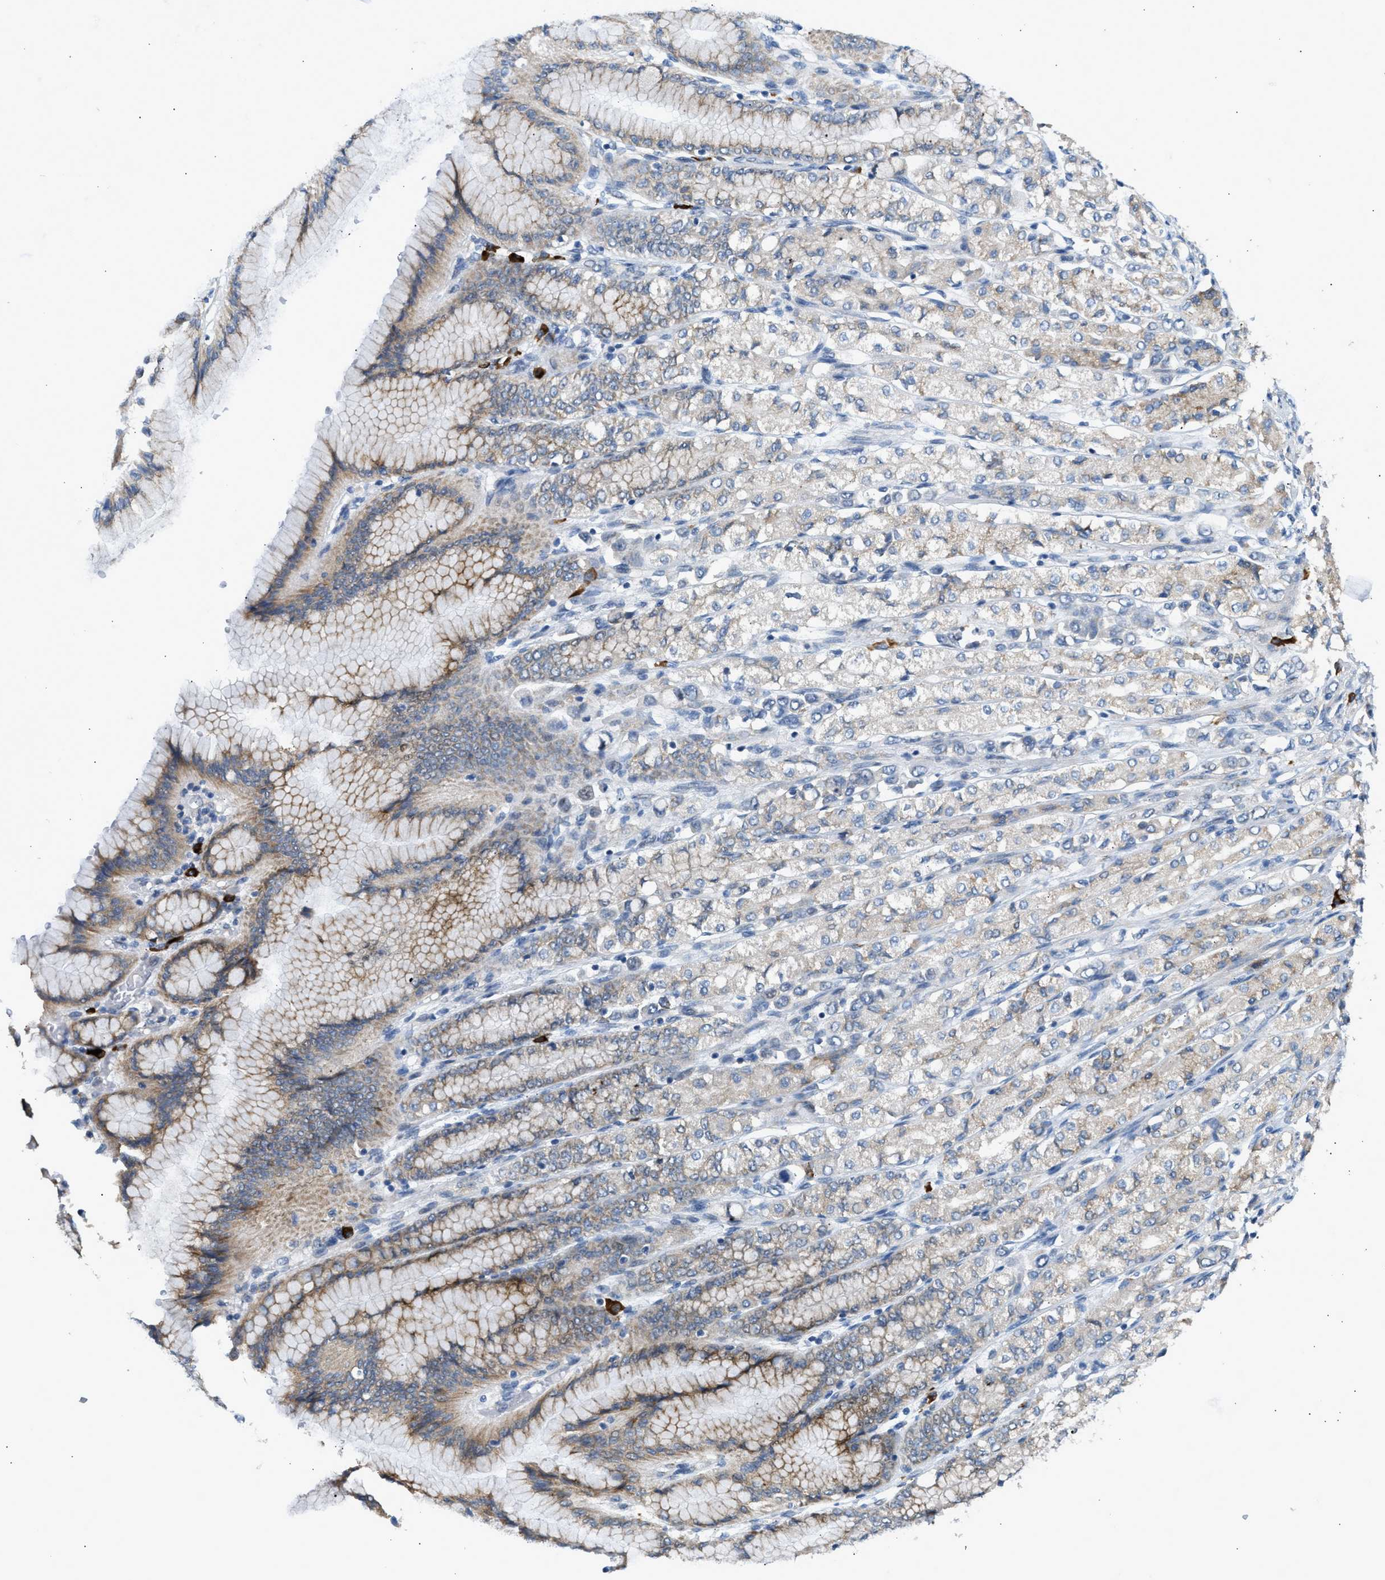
{"staining": {"intensity": "moderate", "quantity": "25%-75%", "location": "cytoplasmic/membranous"}, "tissue": "stomach cancer", "cell_type": "Tumor cells", "image_type": "cancer", "snomed": [{"axis": "morphology", "description": "Adenocarcinoma, NOS"}, {"axis": "topography", "description": "Stomach"}], "caption": "The histopathology image reveals immunohistochemical staining of stomach cancer. There is moderate cytoplasmic/membranous expression is seen in about 25%-75% of tumor cells.", "gene": "KCNC2", "patient": {"sex": "female", "age": 65}}